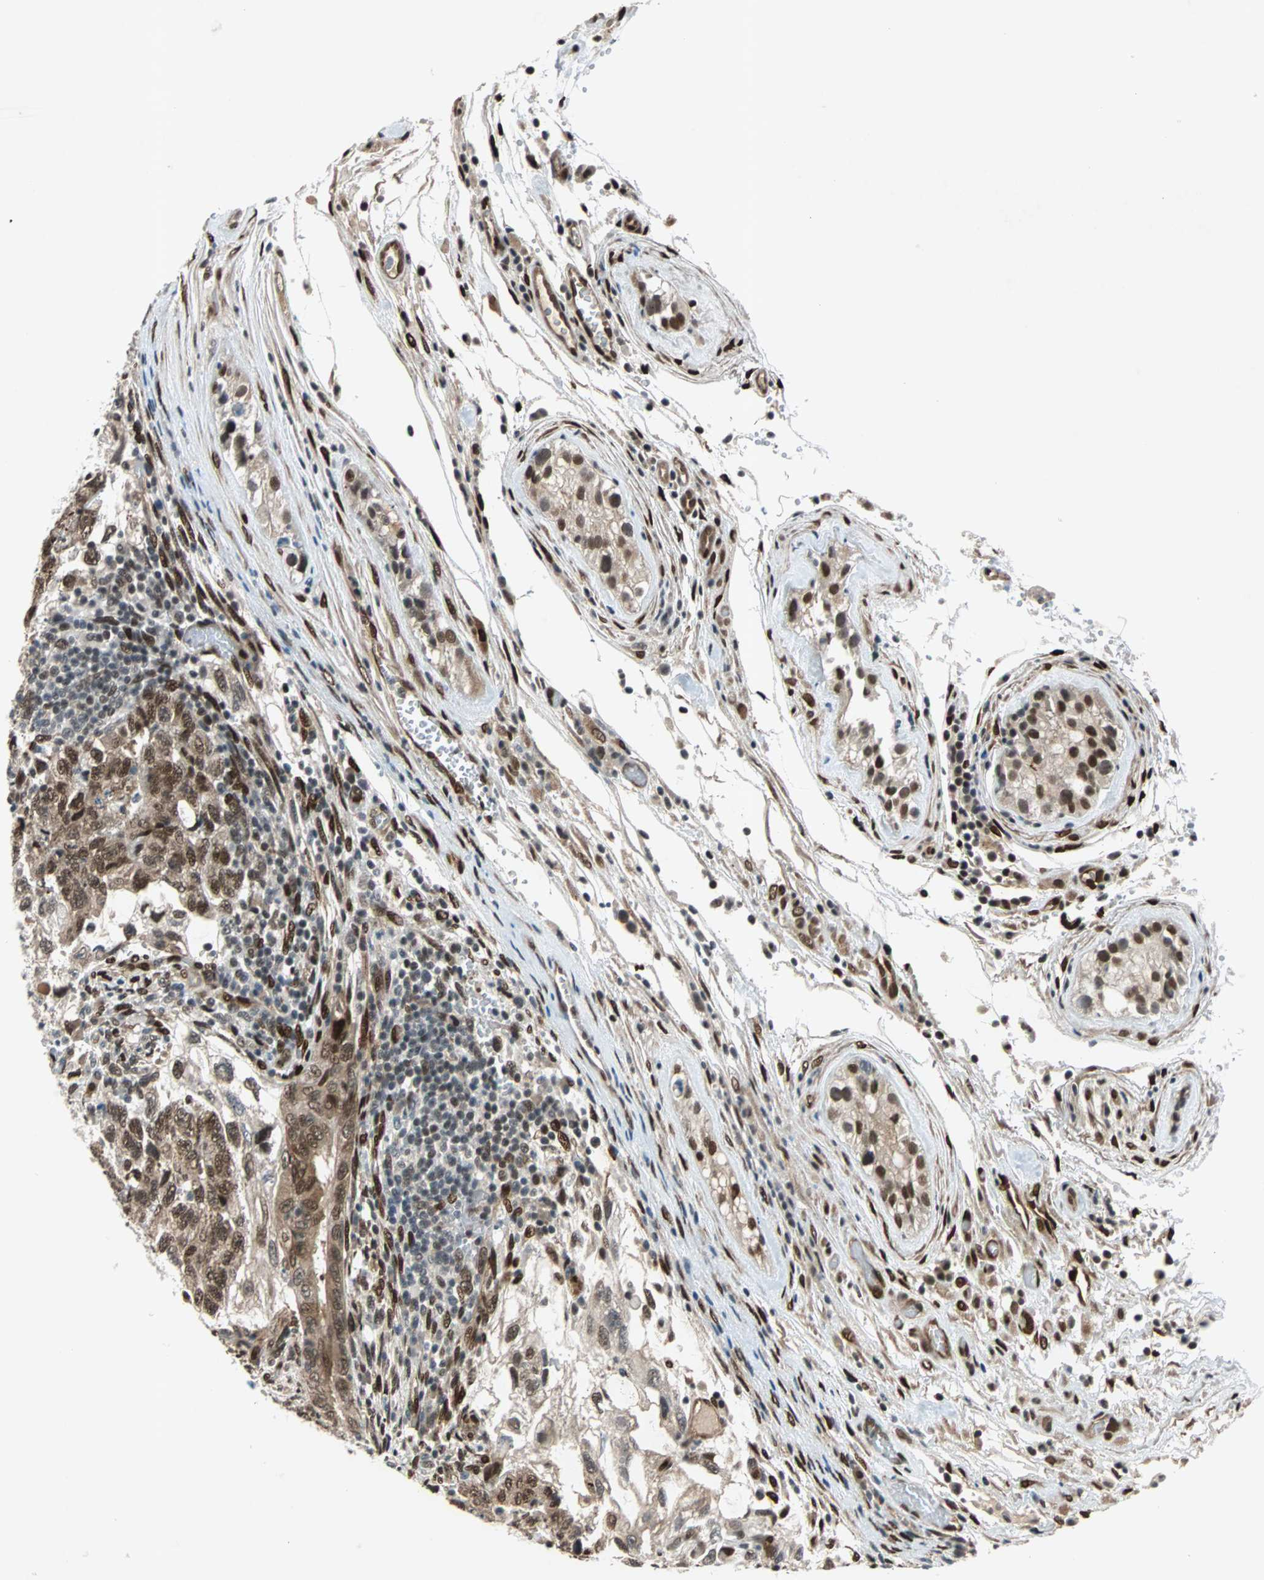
{"staining": {"intensity": "strong", "quantity": ">75%", "location": "cytoplasmic/membranous,nuclear"}, "tissue": "testis cancer", "cell_type": "Tumor cells", "image_type": "cancer", "snomed": [{"axis": "morphology", "description": "Normal tissue, NOS"}, {"axis": "morphology", "description": "Carcinoma, Embryonal, NOS"}, {"axis": "topography", "description": "Testis"}], "caption": "Testis cancer stained with a protein marker reveals strong staining in tumor cells.", "gene": "WWTR1", "patient": {"sex": "male", "age": 36}}